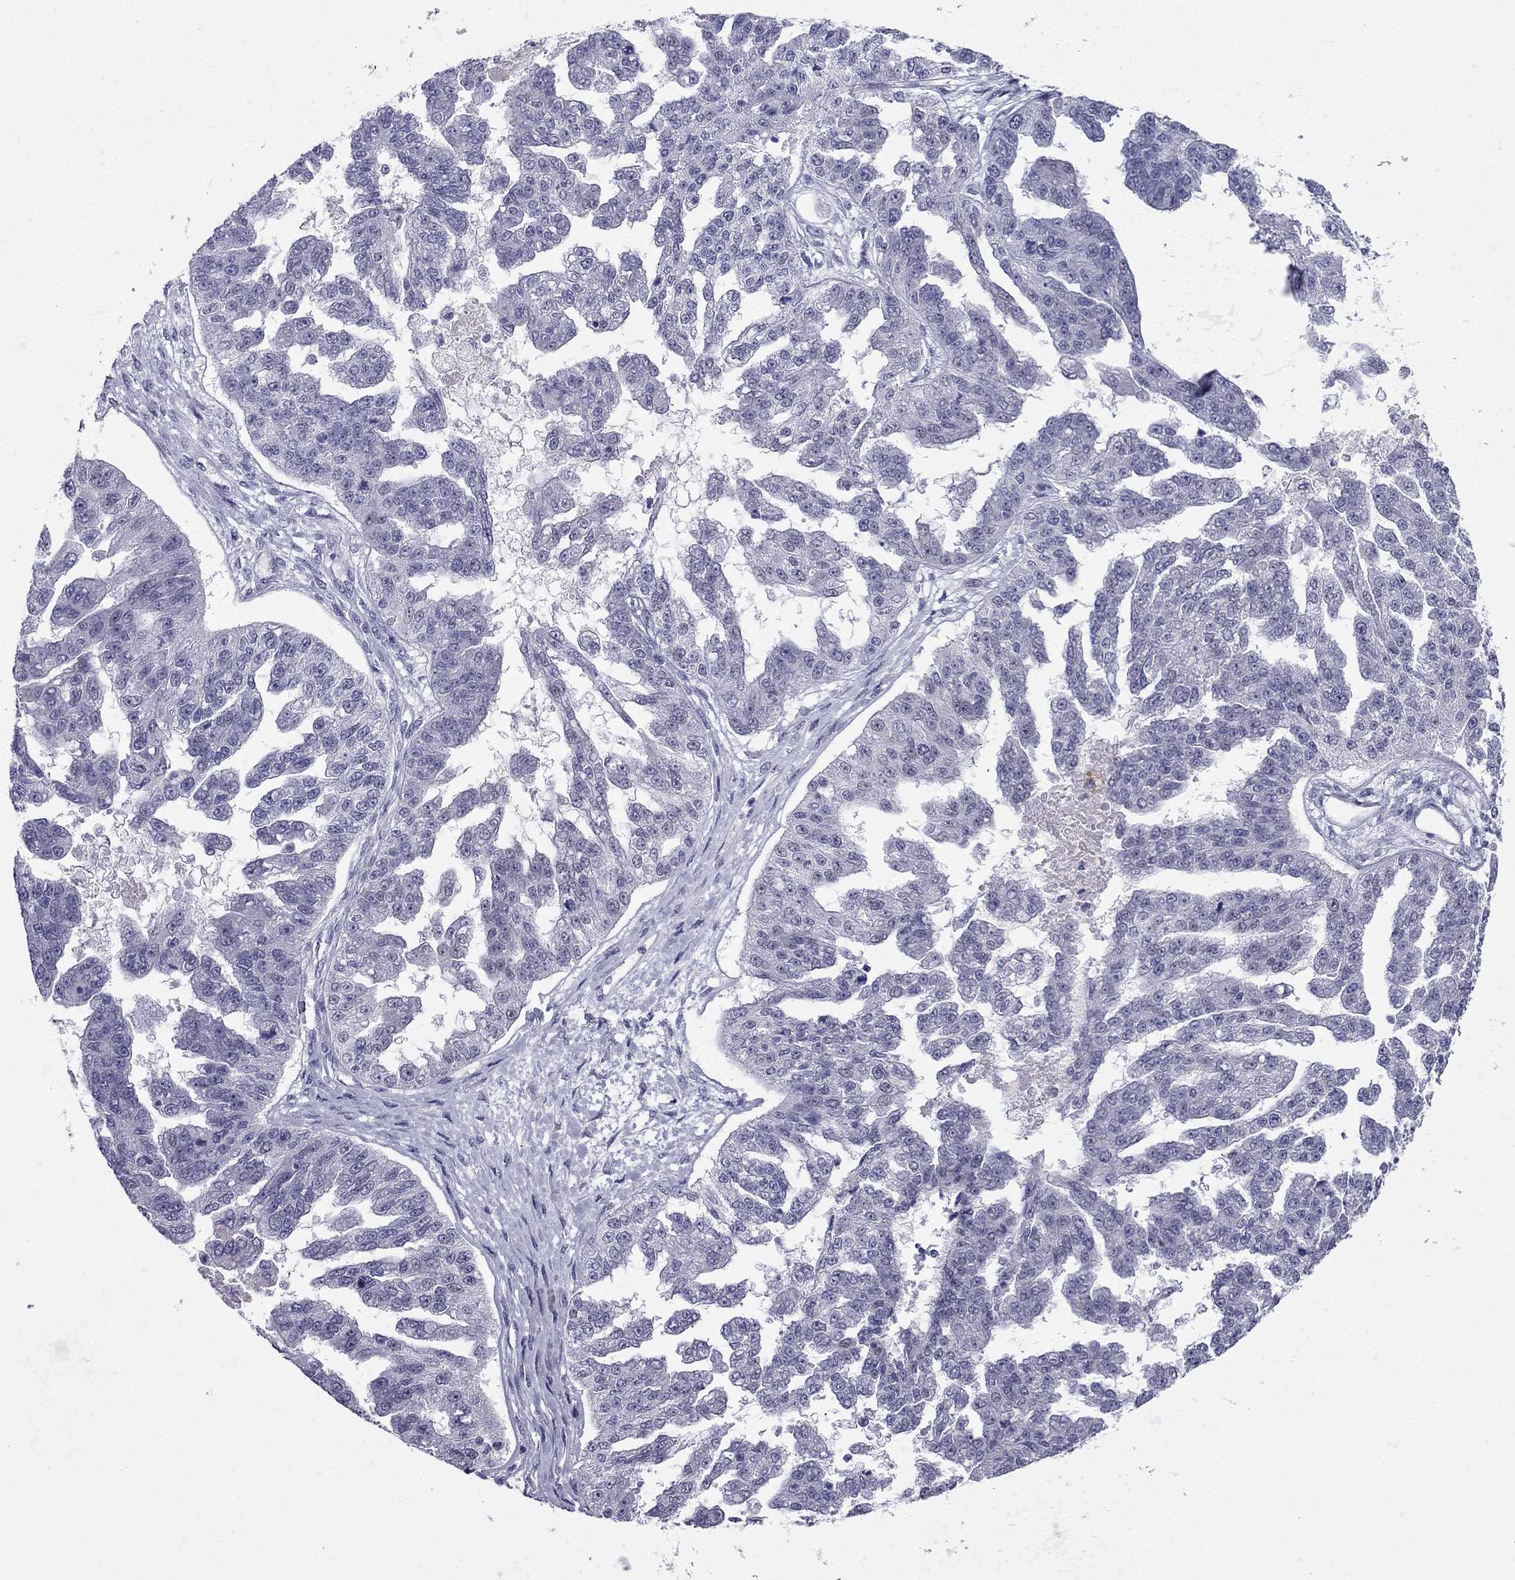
{"staining": {"intensity": "negative", "quantity": "none", "location": "none"}, "tissue": "ovarian cancer", "cell_type": "Tumor cells", "image_type": "cancer", "snomed": [{"axis": "morphology", "description": "Cystadenocarcinoma, serous, NOS"}, {"axis": "topography", "description": "Ovary"}], "caption": "Immunohistochemistry (IHC) photomicrograph of ovarian serous cystadenocarcinoma stained for a protein (brown), which demonstrates no staining in tumor cells. (Brightfield microscopy of DAB immunohistochemistry (IHC) at high magnification).", "gene": "BAG5", "patient": {"sex": "female", "age": 58}}